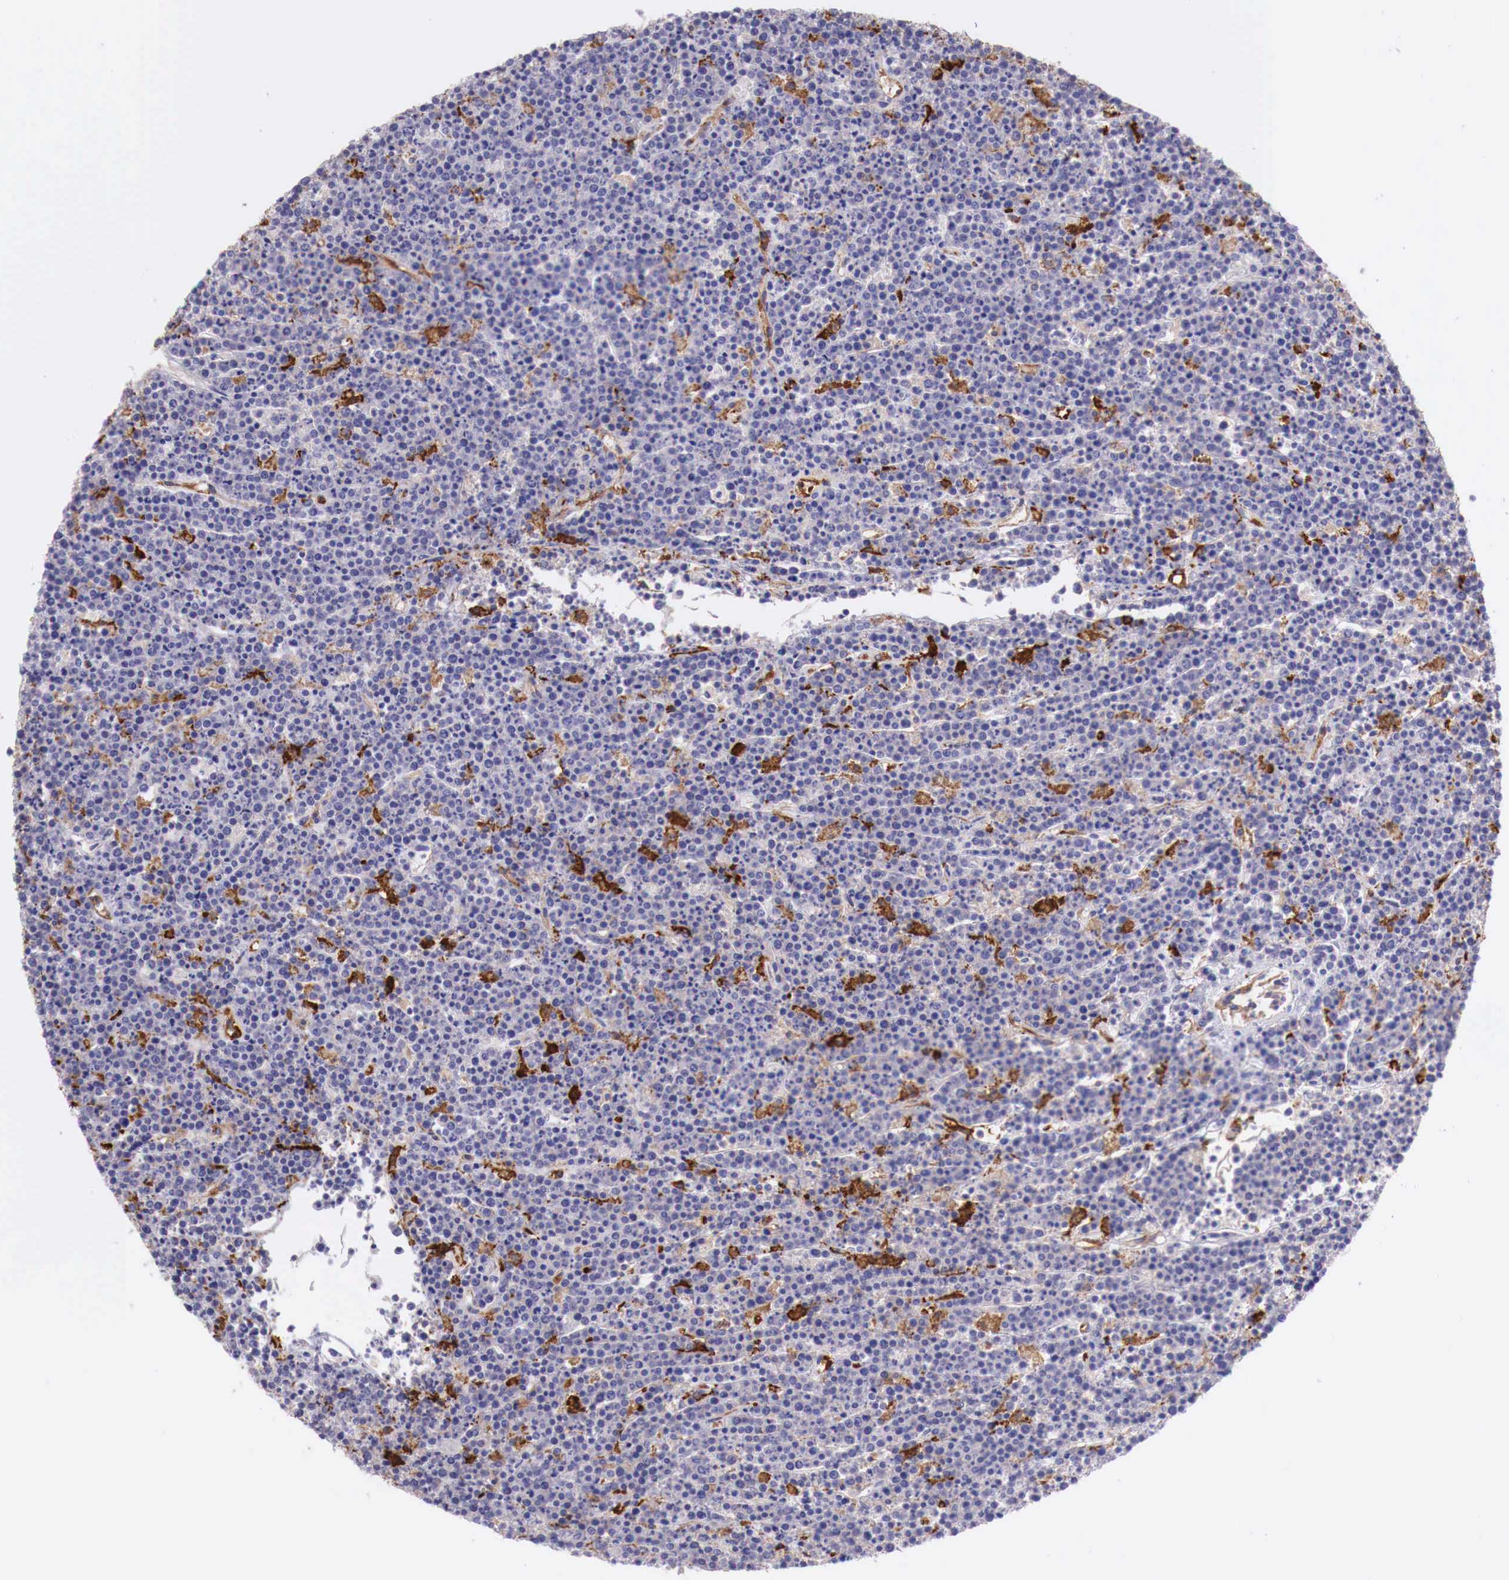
{"staining": {"intensity": "negative", "quantity": "none", "location": "none"}, "tissue": "lymphoma", "cell_type": "Tumor cells", "image_type": "cancer", "snomed": [{"axis": "morphology", "description": "Malignant lymphoma, non-Hodgkin's type, High grade"}, {"axis": "topography", "description": "Ovary"}], "caption": "Malignant lymphoma, non-Hodgkin's type (high-grade) was stained to show a protein in brown. There is no significant staining in tumor cells.", "gene": "MSR1", "patient": {"sex": "female", "age": 56}}